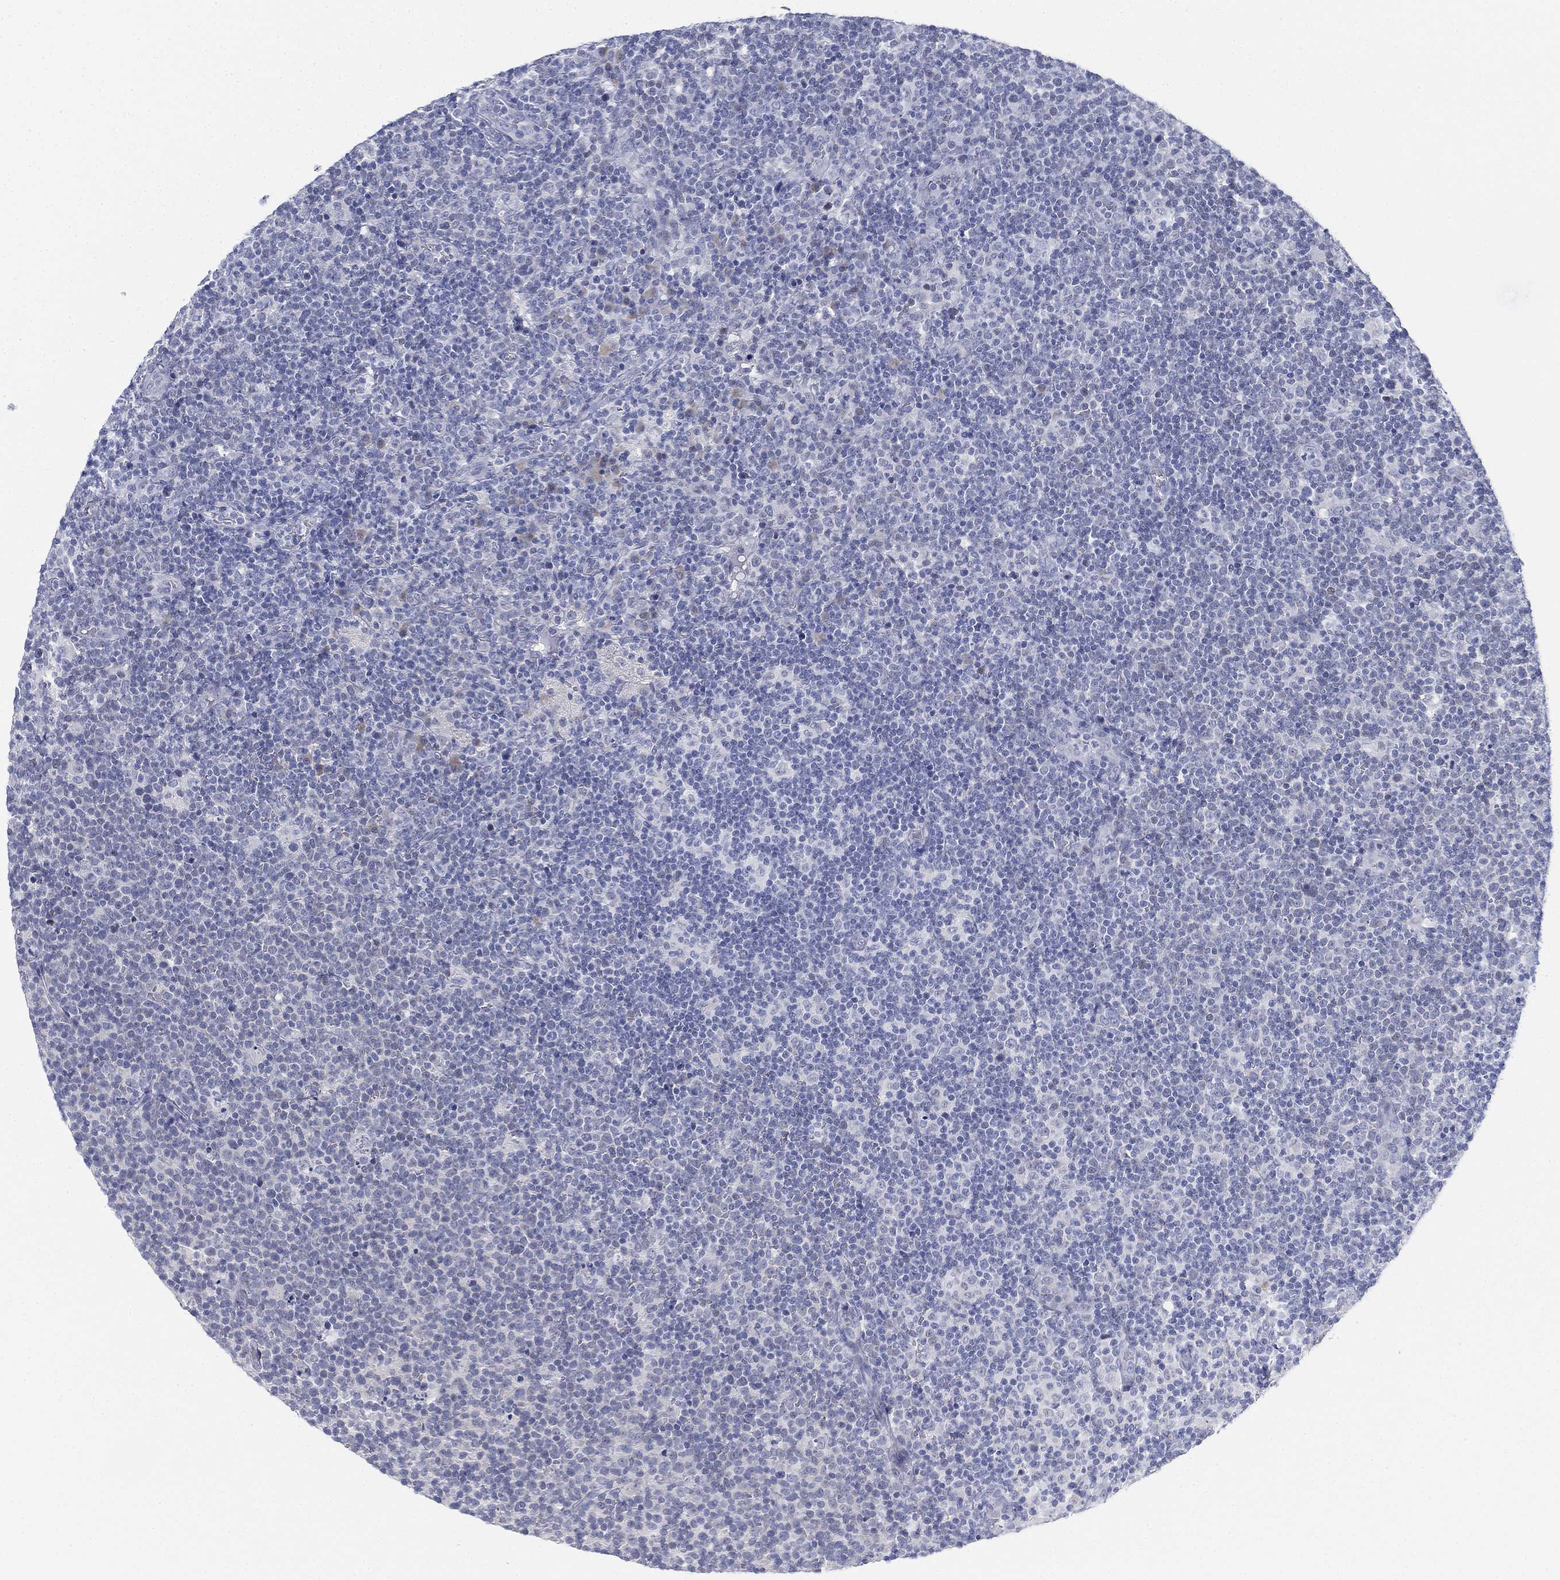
{"staining": {"intensity": "negative", "quantity": "none", "location": "none"}, "tissue": "lymphoma", "cell_type": "Tumor cells", "image_type": "cancer", "snomed": [{"axis": "morphology", "description": "Malignant lymphoma, non-Hodgkin's type, High grade"}, {"axis": "topography", "description": "Lymph node"}], "caption": "Histopathology image shows no protein positivity in tumor cells of lymphoma tissue.", "gene": "GCNA", "patient": {"sex": "male", "age": 61}}